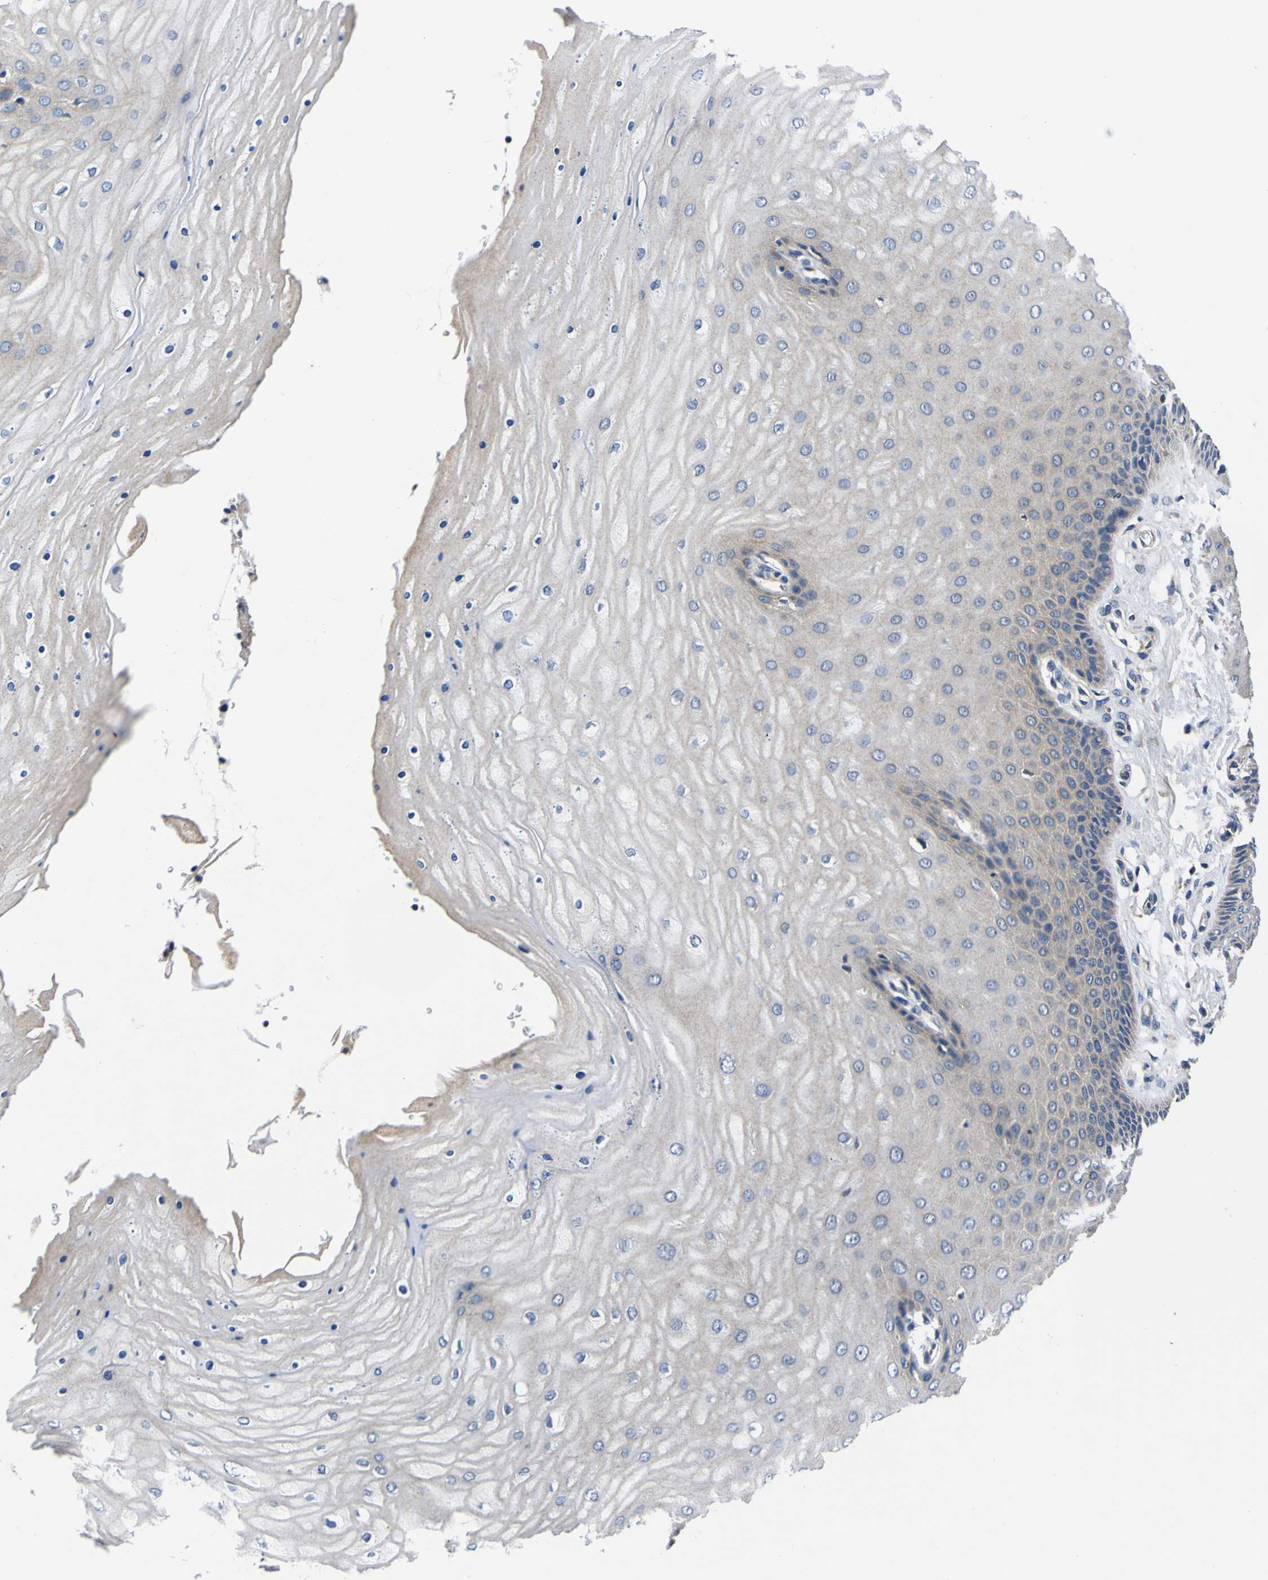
{"staining": {"intensity": "weak", "quantity": ">75%", "location": "cytoplasmic/membranous"}, "tissue": "cervix", "cell_type": "Glandular cells", "image_type": "normal", "snomed": [{"axis": "morphology", "description": "Normal tissue, NOS"}, {"axis": "topography", "description": "Cervix"}], "caption": "Human cervix stained for a protein (brown) shows weak cytoplasmic/membranous positive expression in about >75% of glandular cells.", "gene": "EPHB4", "patient": {"sex": "female", "age": 55}}